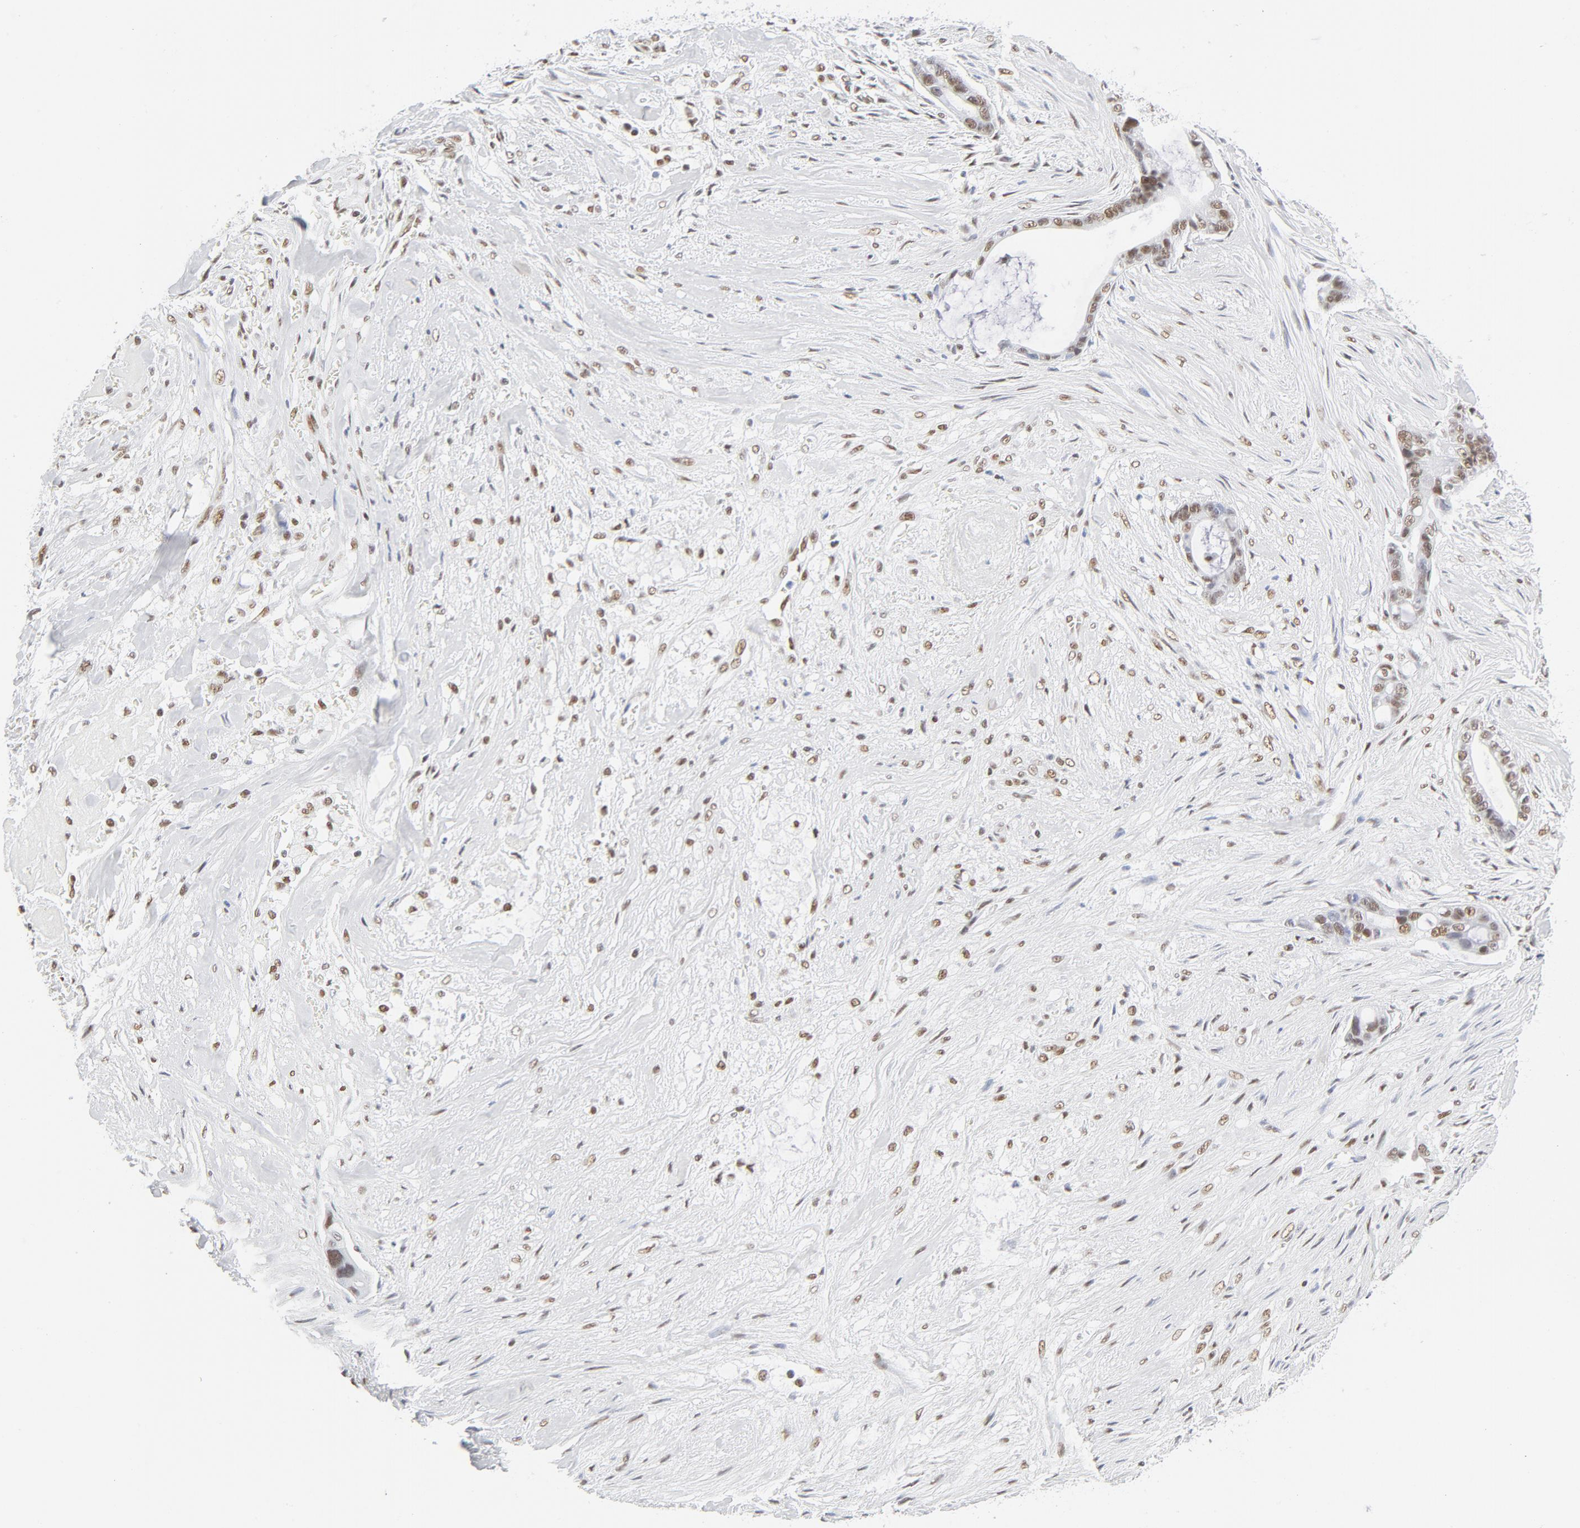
{"staining": {"intensity": "moderate", "quantity": "25%-75%", "location": "nuclear"}, "tissue": "liver cancer", "cell_type": "Tumor cells", "image_type": "cancer", "snomed": [{"axis": "morphology", "description": "Cholangiocarcinoma"}, {"axis": "topography", "description": "Liver"}], "caption": "Cholangiocarcinoma (liver) tissue shows moderate nuclear staining in about 25%-75% of tumor cells (IHC, brightfield microscopy, high magnification).", "gene": "ATF2", "patient": {"sex": "female", "age": 55}}